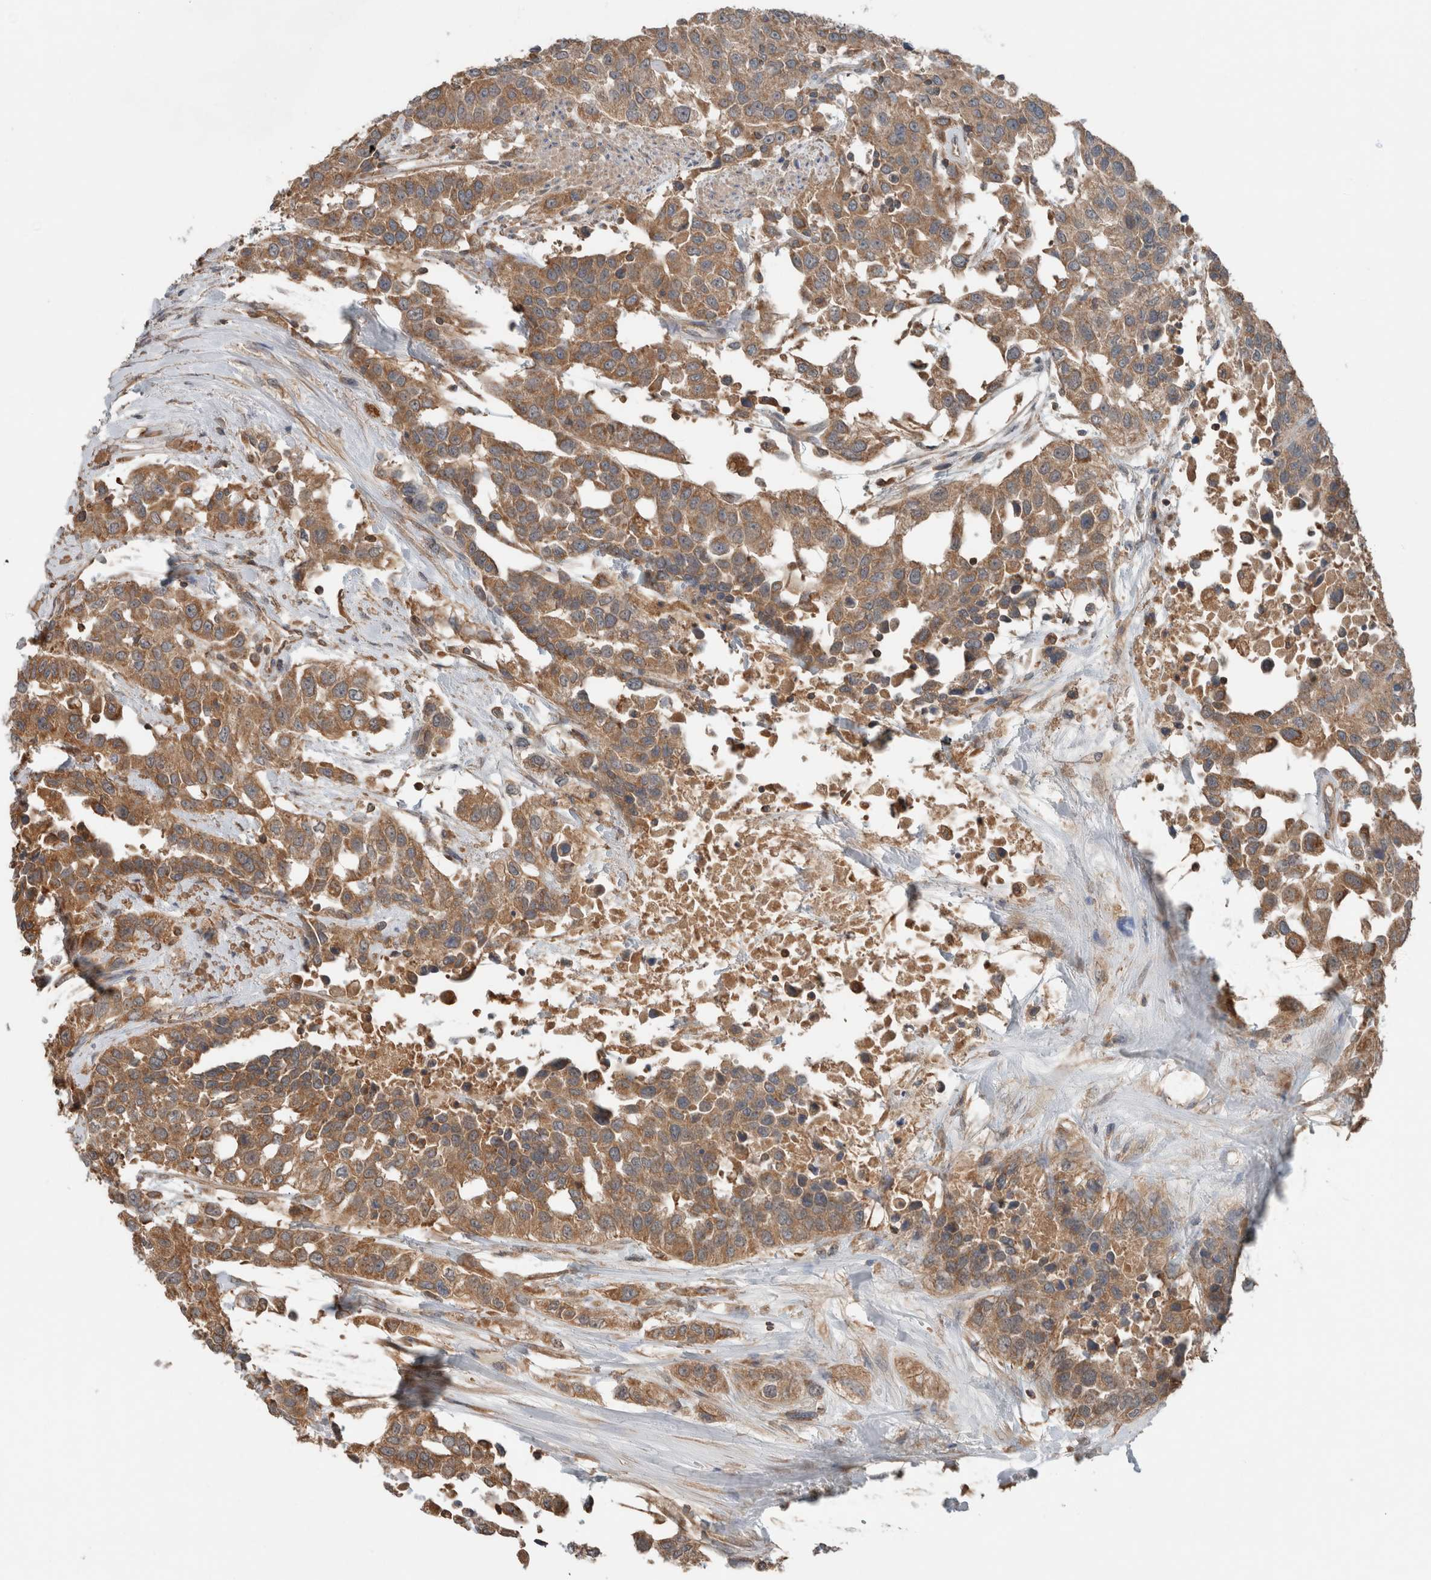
{"staining": {"intensity": "moderate", "quantity": ">75%", "location": "cytoplasmic/membranous"}, "tissue": "urothelial cancer", "cell_type": "Tumor cells", "image_type": "cancer", "snomed": [{"axis": "morphology", "description": "Urothelial carcinoma, High grade"}, {"axis": "topography", "description": "Urinary bladder"}], "caption": "Protein expression analysis of urothelial carcinoma (high-grade) displays moderate cytoplasmic/membranous positivity in approximately >75% of tumor cells.", "gene": "KLK14", "patient": {"sex": "female", "age": 80}}